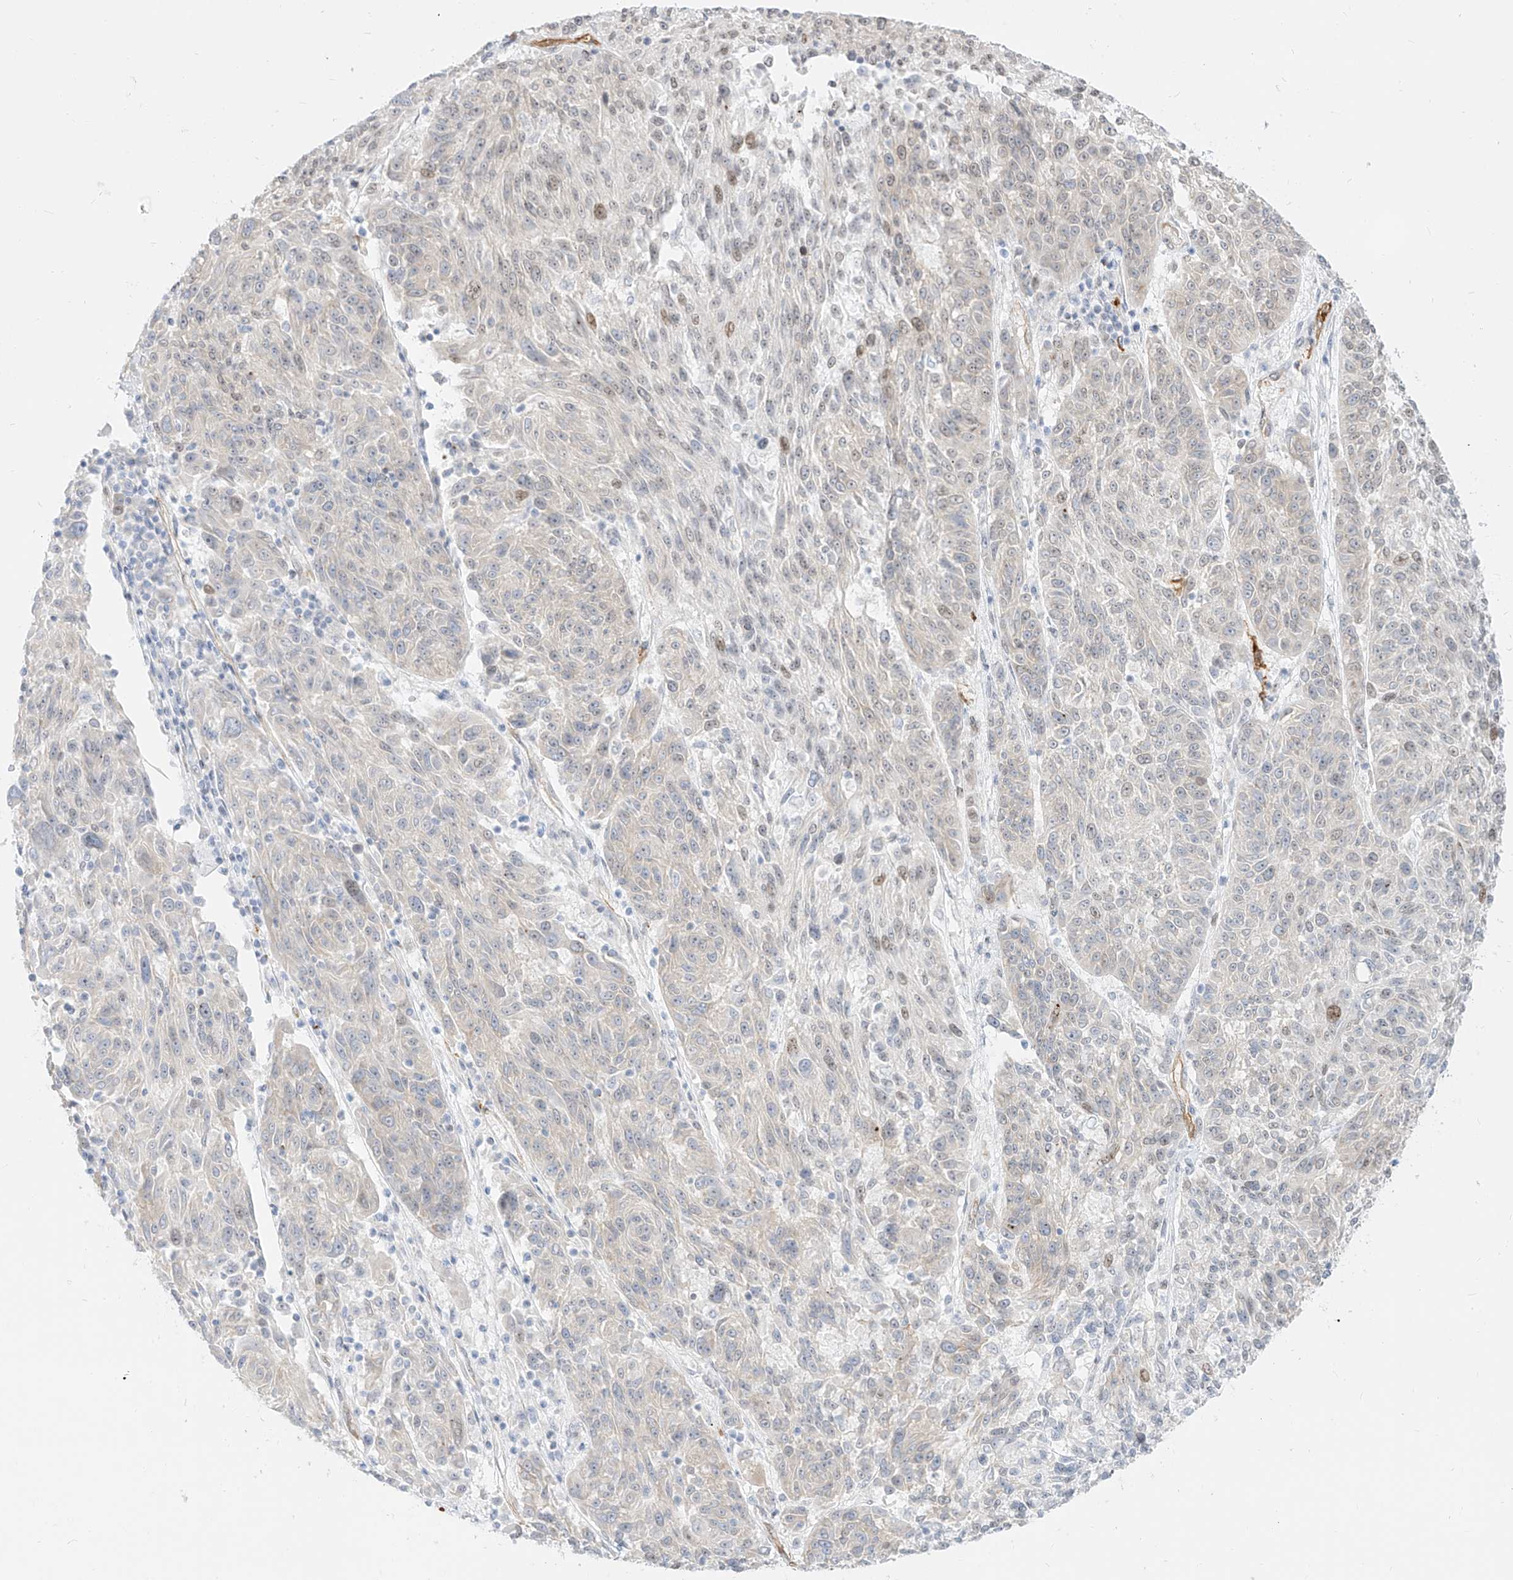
{"staining": {"intensity": "weak", "quantity": "<25%", "location": "nuclear"}, "tissue": "melanoma", "cell_type": "Tumor cells", "image_type": "cancer", "snomed": [{"axis": "morphology", "description": "Malignant melanoma, NOS"}, {"axis": "topography", "description": "Skin"}], "caption": "Tumor cells are negative for brown protein staining in malignant melanoma.", "gene": "NHSL1", "patient": {"sex": "male", "age": 53}}